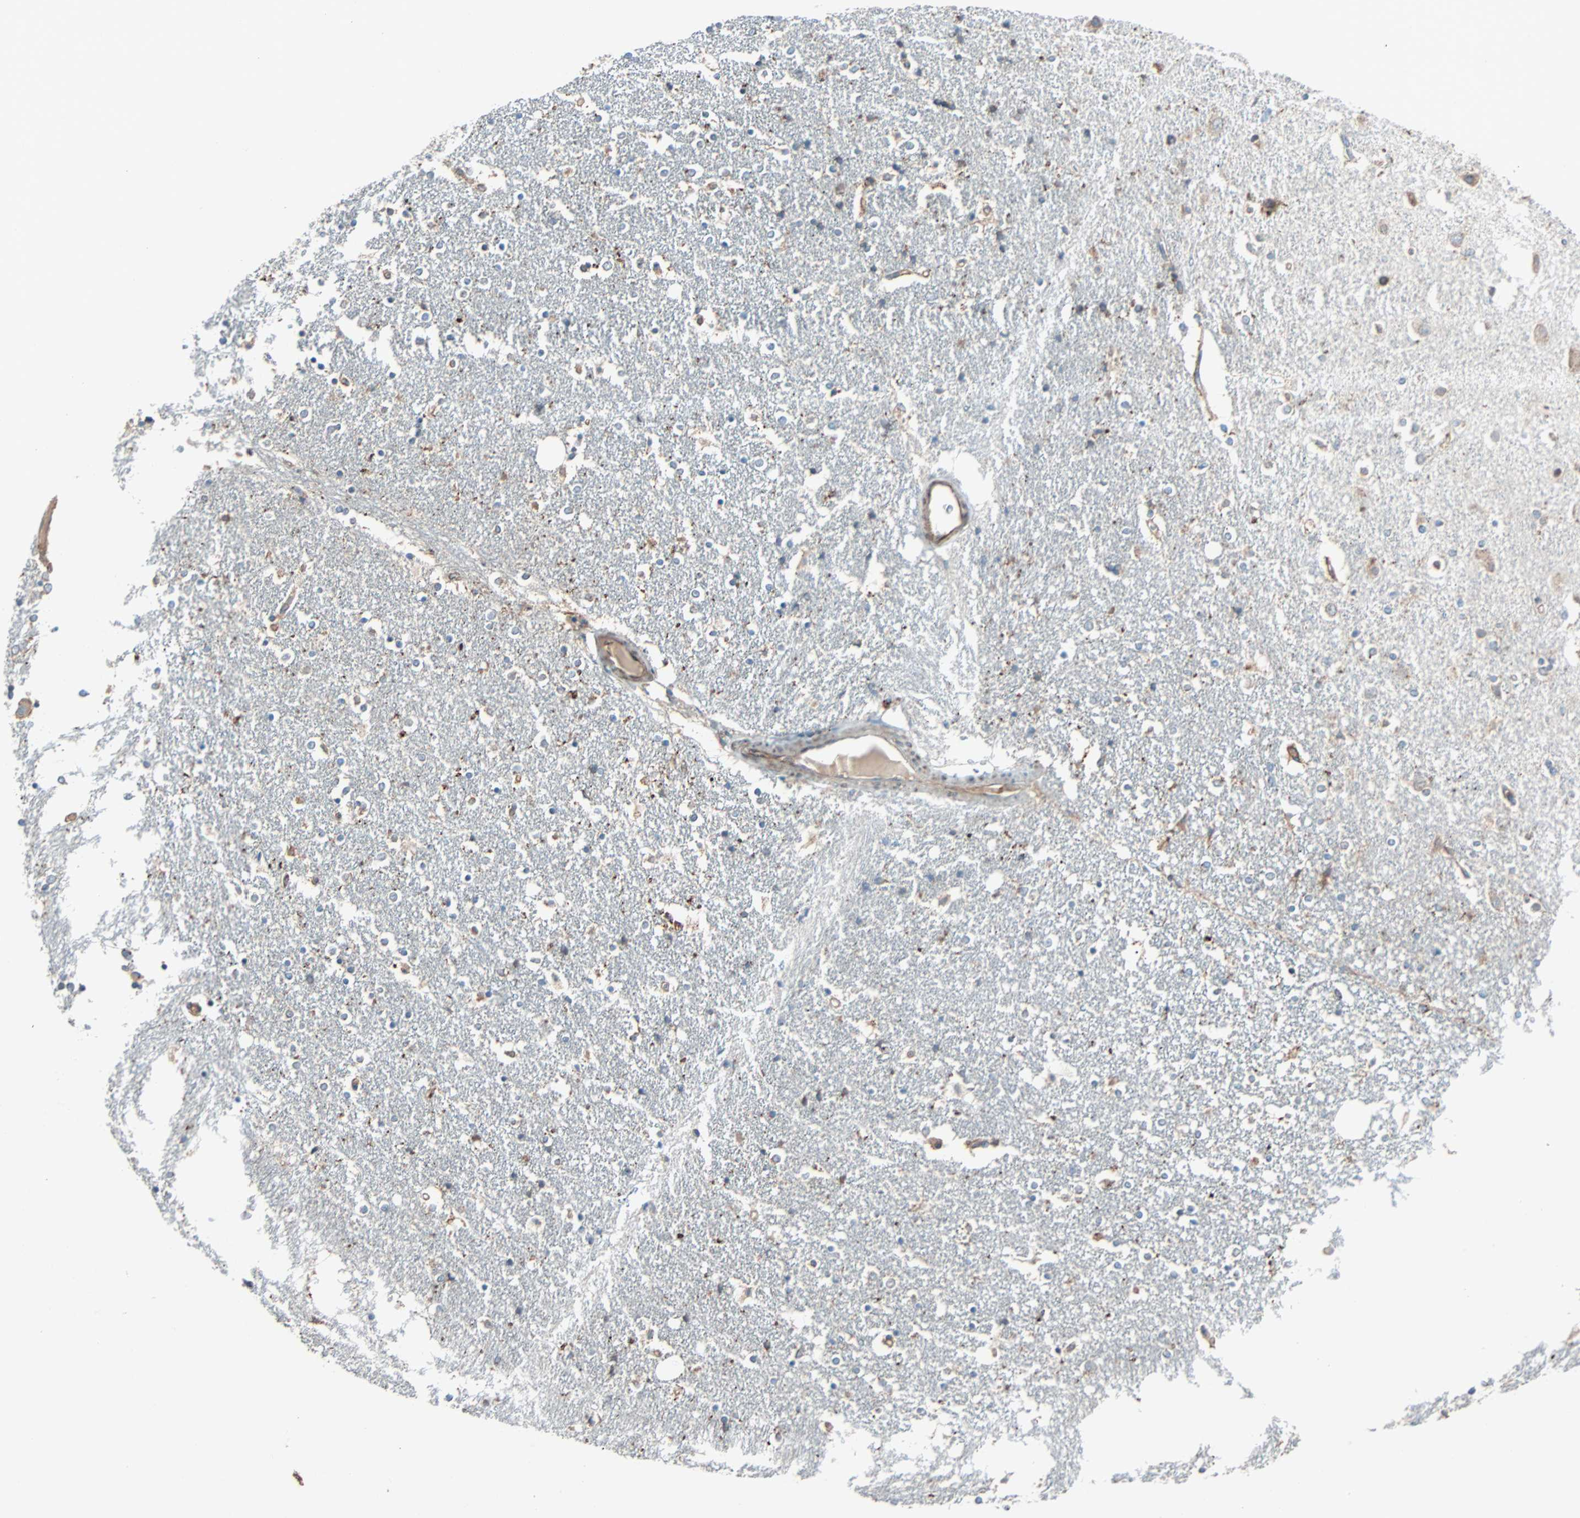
{"staining": {"intensity": "weak", "quantity": "25%-75%", "location": "cytoplasmic/membranous"}, "tissue": "caudate", "cell_type": "Glial cells", "image_type": "normal", "snomed": [{"axis": "morphology", "description": "Normal tissue, NOS"}, {"axis": "topography", "description": "Lateral ventricle wall"}], "caption": "Benign caudate displays weak cytoplasmic/membranous positivity in approximately 25%-75% of glial cells, visualized by immunohistochemistry.", "gene": "PHYH", "patient": {"sex": "female", "age": 54}}